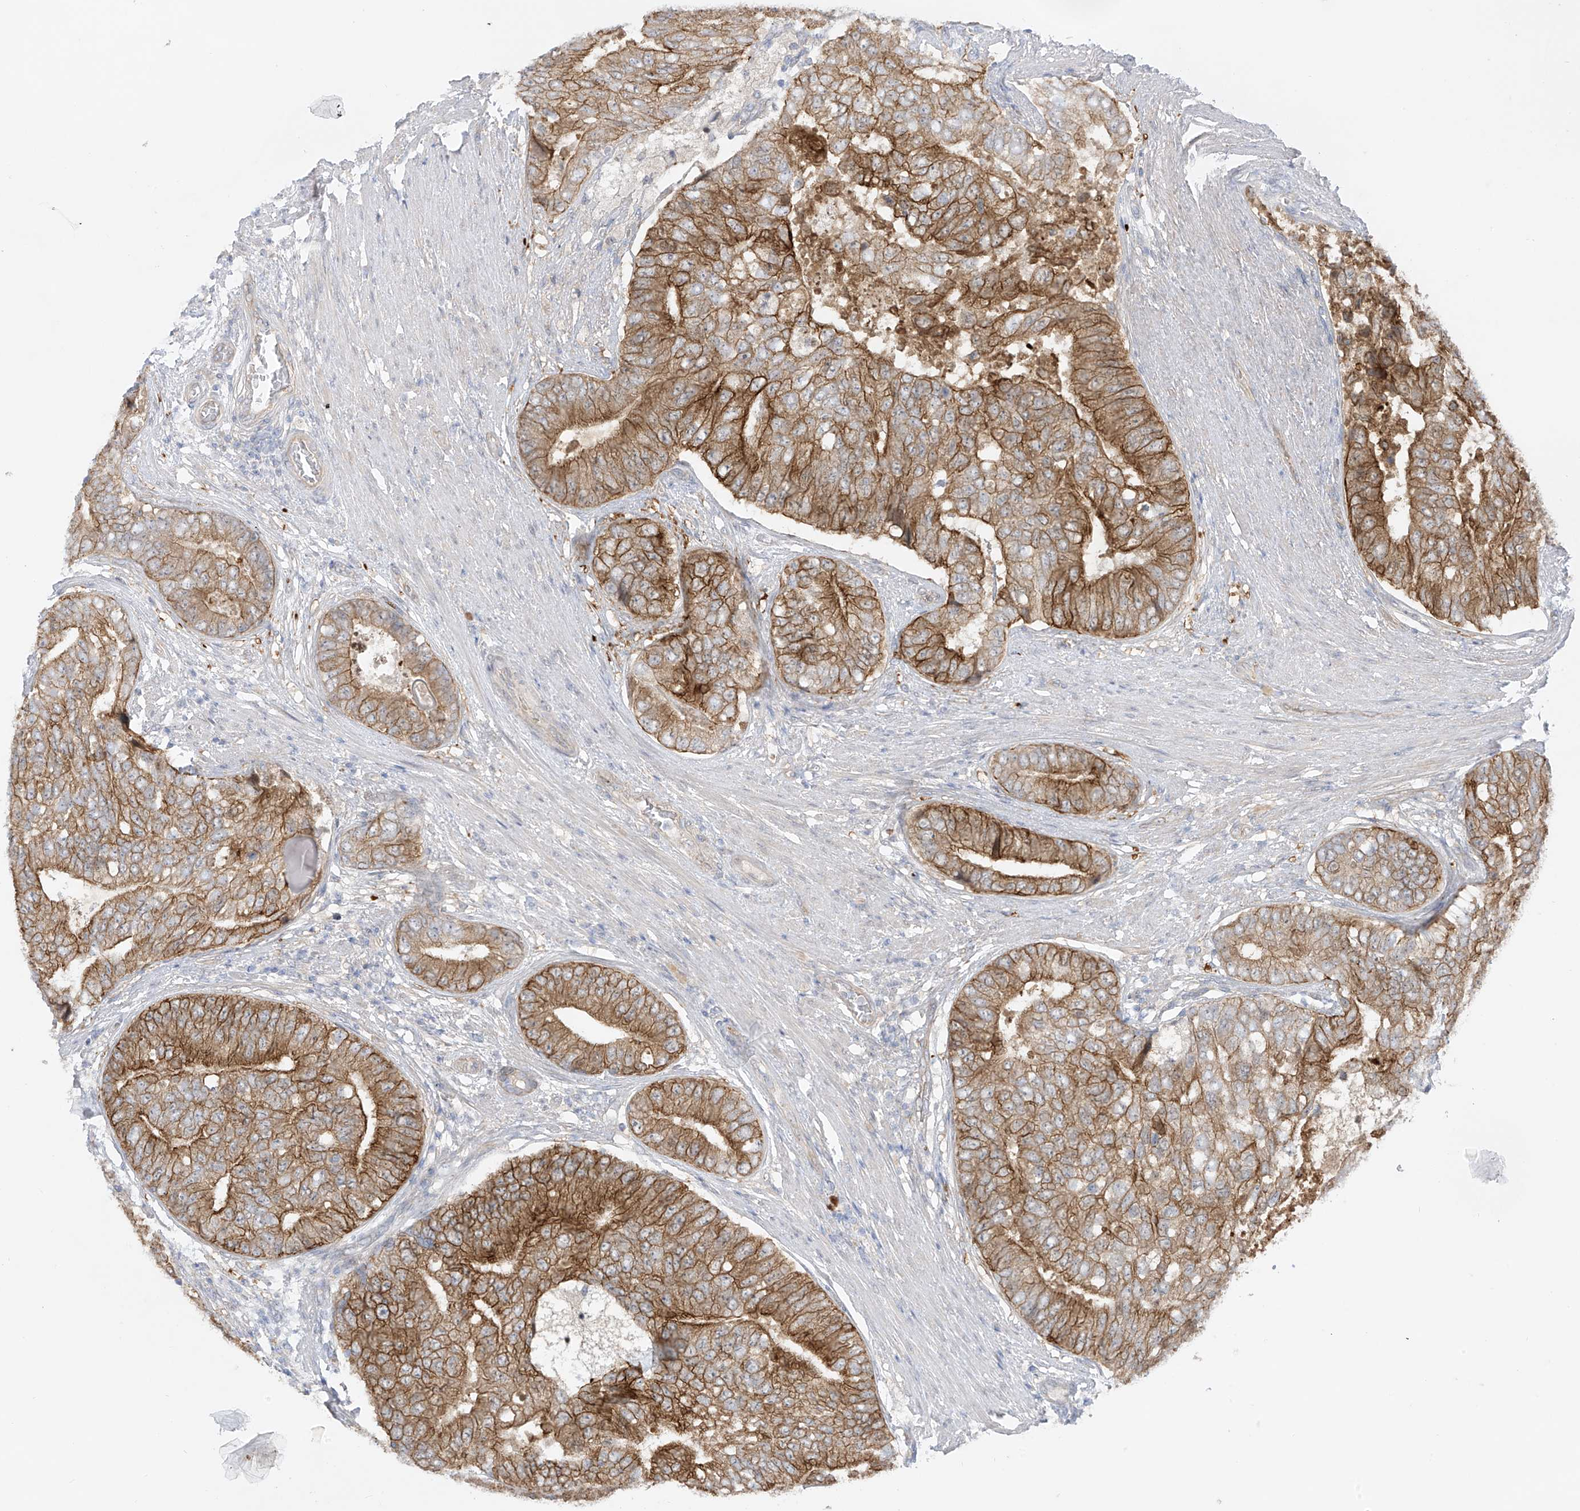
{"staining": {"intensity": "moderate", "quantity": ">75%", "location": "cytoplasmic/membranous"}, "tissue": "prostate cancer", "cell_type": "Tumor cells", "image_type": "cancer", "snomed": [{"axis": "morphology", "description": "Adenocarcinoma, High grade"}, {"axis": "topography", "description": "Prostate"}], "caption": "Protein staining of prostate cancer (high-grade adenocarcinoma) tissue reveals moderate cytoplasmic/membranous positivity in about >75% of tumor cells.", "gene": "EIPR1", "patient": {"sex": "male", "age": 70}}